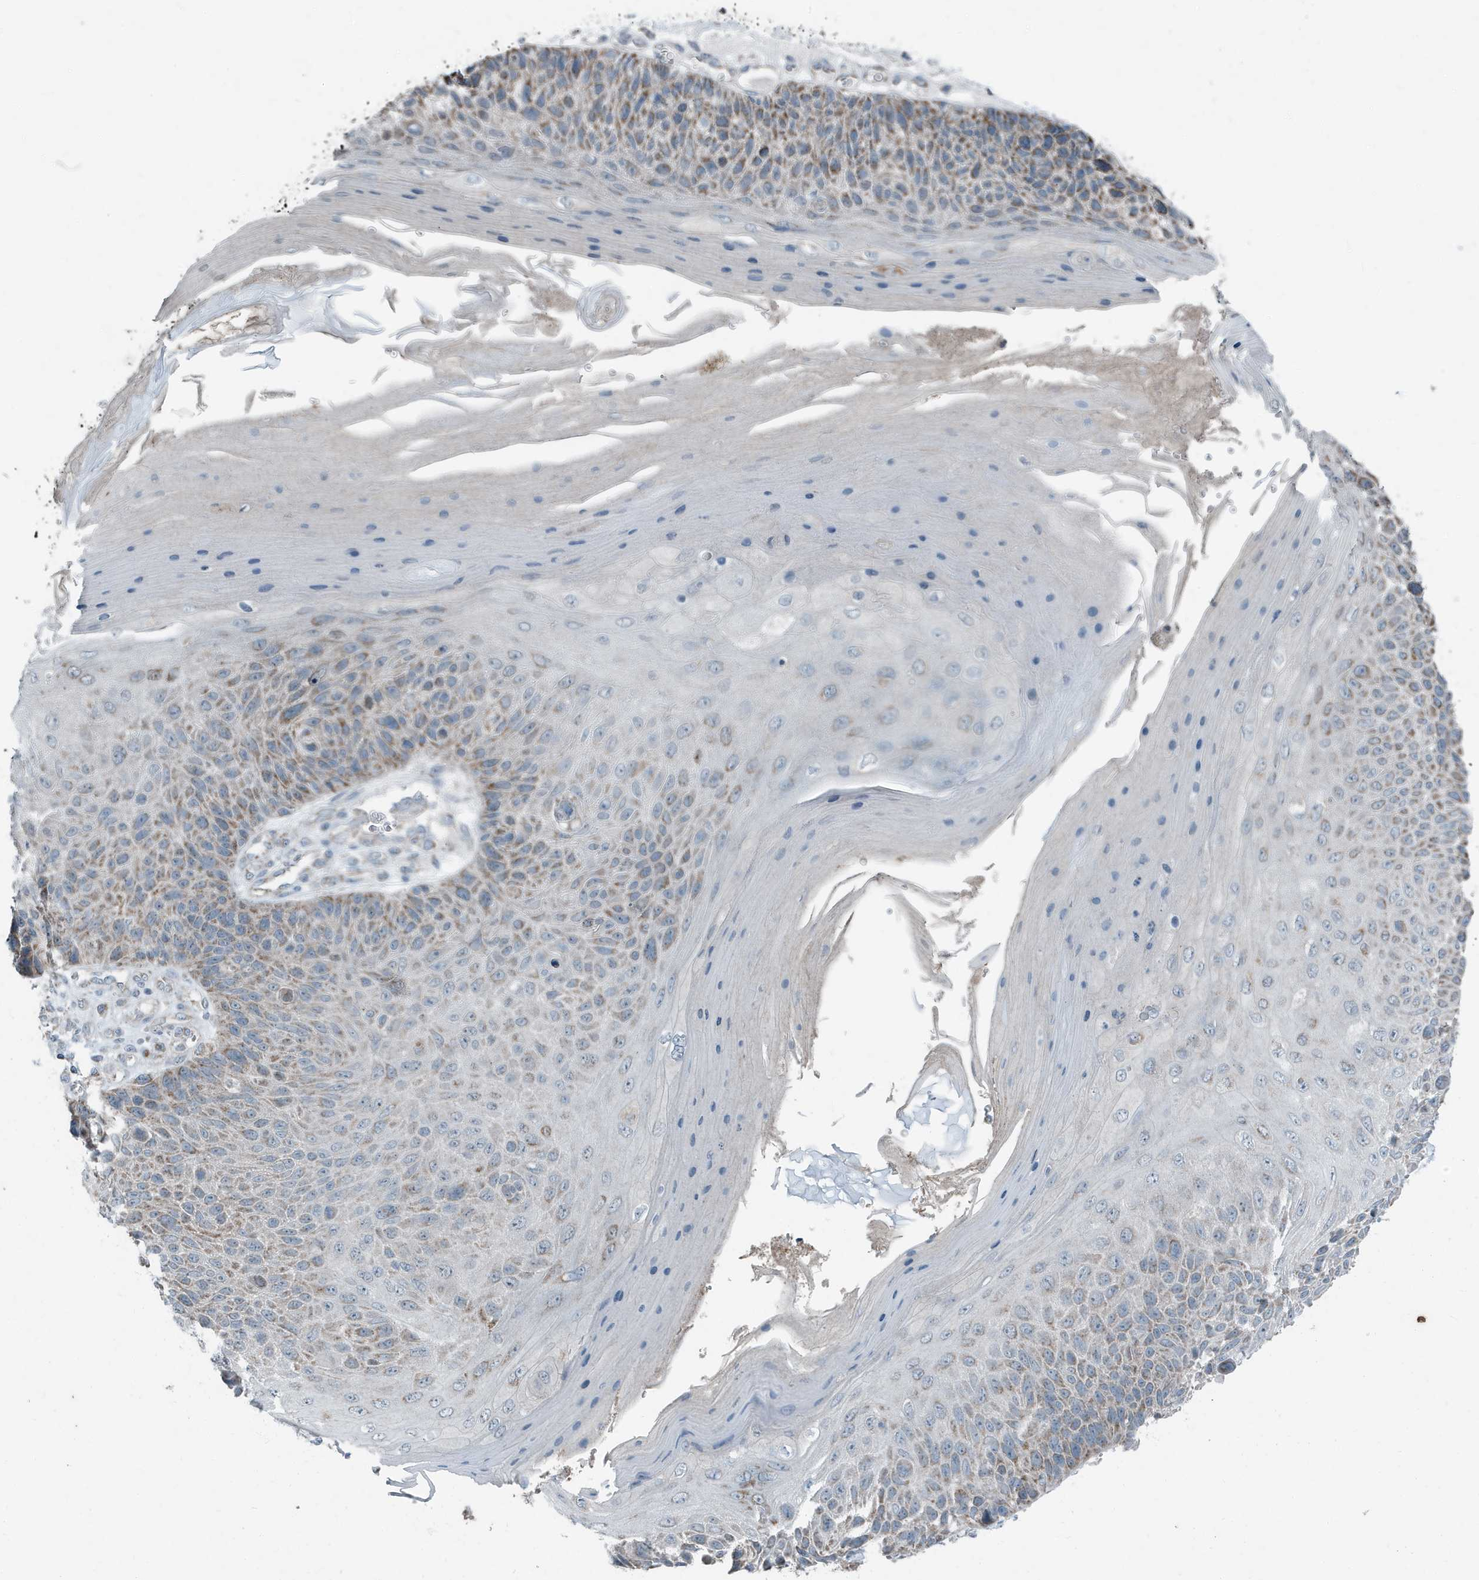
{"staining": {"intensity": "moderate", "quantity": "25%-75%", "location": "cytoplasmic/membranous"}, "tissue": "skin cancer", "cell_type": "Tumor cells", "image_type": "cancer", "snomed": [{"axis": "morphology", "description": "Squamous cell carcinoma, NOS"}, {"axis": "topography", "description": "Skin"}], "caption": "High-magnification brightfield microscopy of squamous cell carcinoma (skin) stained with DAB (3,3'-diaminobenzidine) (brown) and counterstained with hematoxylin (blue). tumor cells exhibit moderate cytoplasmic/membranous expression is seen in about25%-75% of cells. The staining was performed using DAB (3,3'-diaminobenzidine) to visualize the protein expression in brown, while the nuclei were stained in blue with hematoxylin (Magnification: 20x).", "gene": "MT-CYB", "patient": {"sex": "female", "age": 88}}